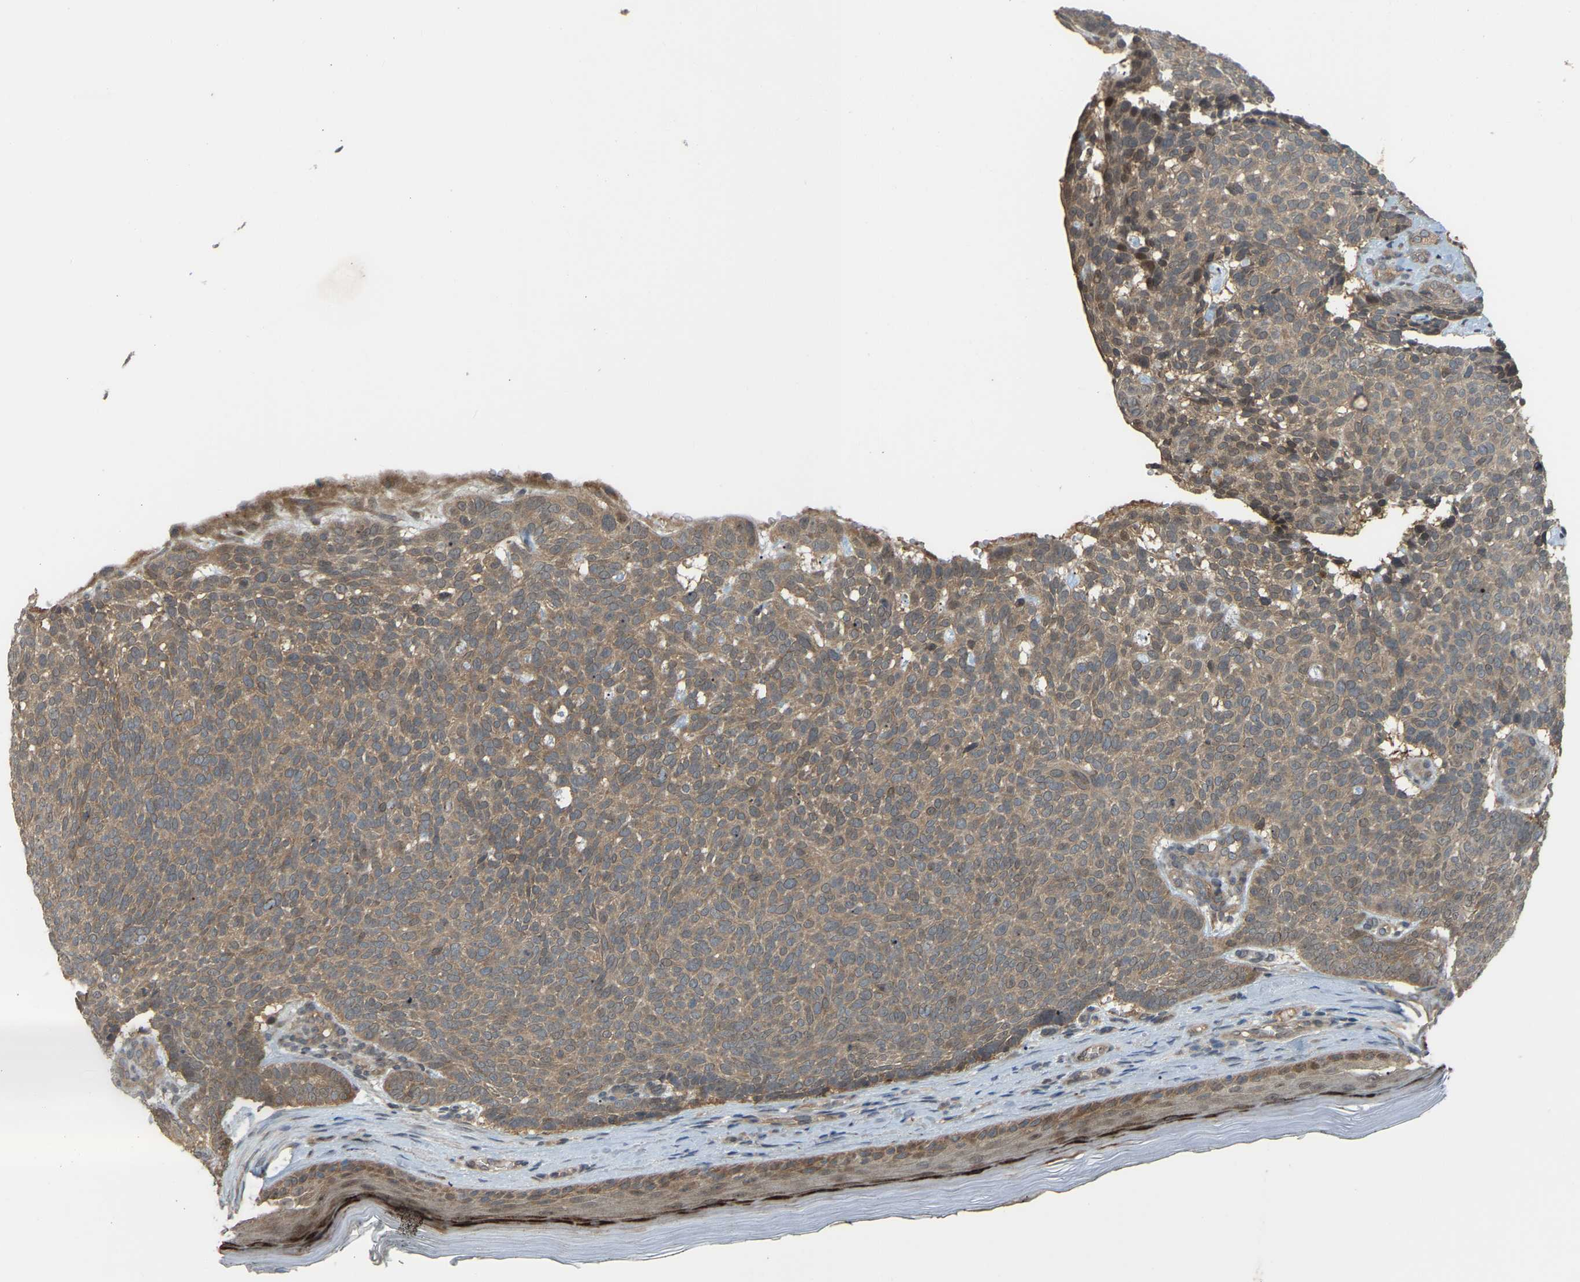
{"staining": {"intensity": "moderate", "quantity": ">75%", "location": "cytoplasmic/membranous"}, "tissue": "skin cancer", "cell_type": "Tumor cells", "image_type": "cancer", "snomed": [{"axis": "morphology", "description": "Basal cell carcinoma"}, {"axis": "topography", "description": "Skin"}], "caption": "Approximately >75% of tumor cells in basal cell carcinoma (skin) display moderate cytoplasmic/membranous protein expression as visualized by brown immunohistochemical staining.", "gene": "CROT", "patient": {"sex": "male", "age": 61}}